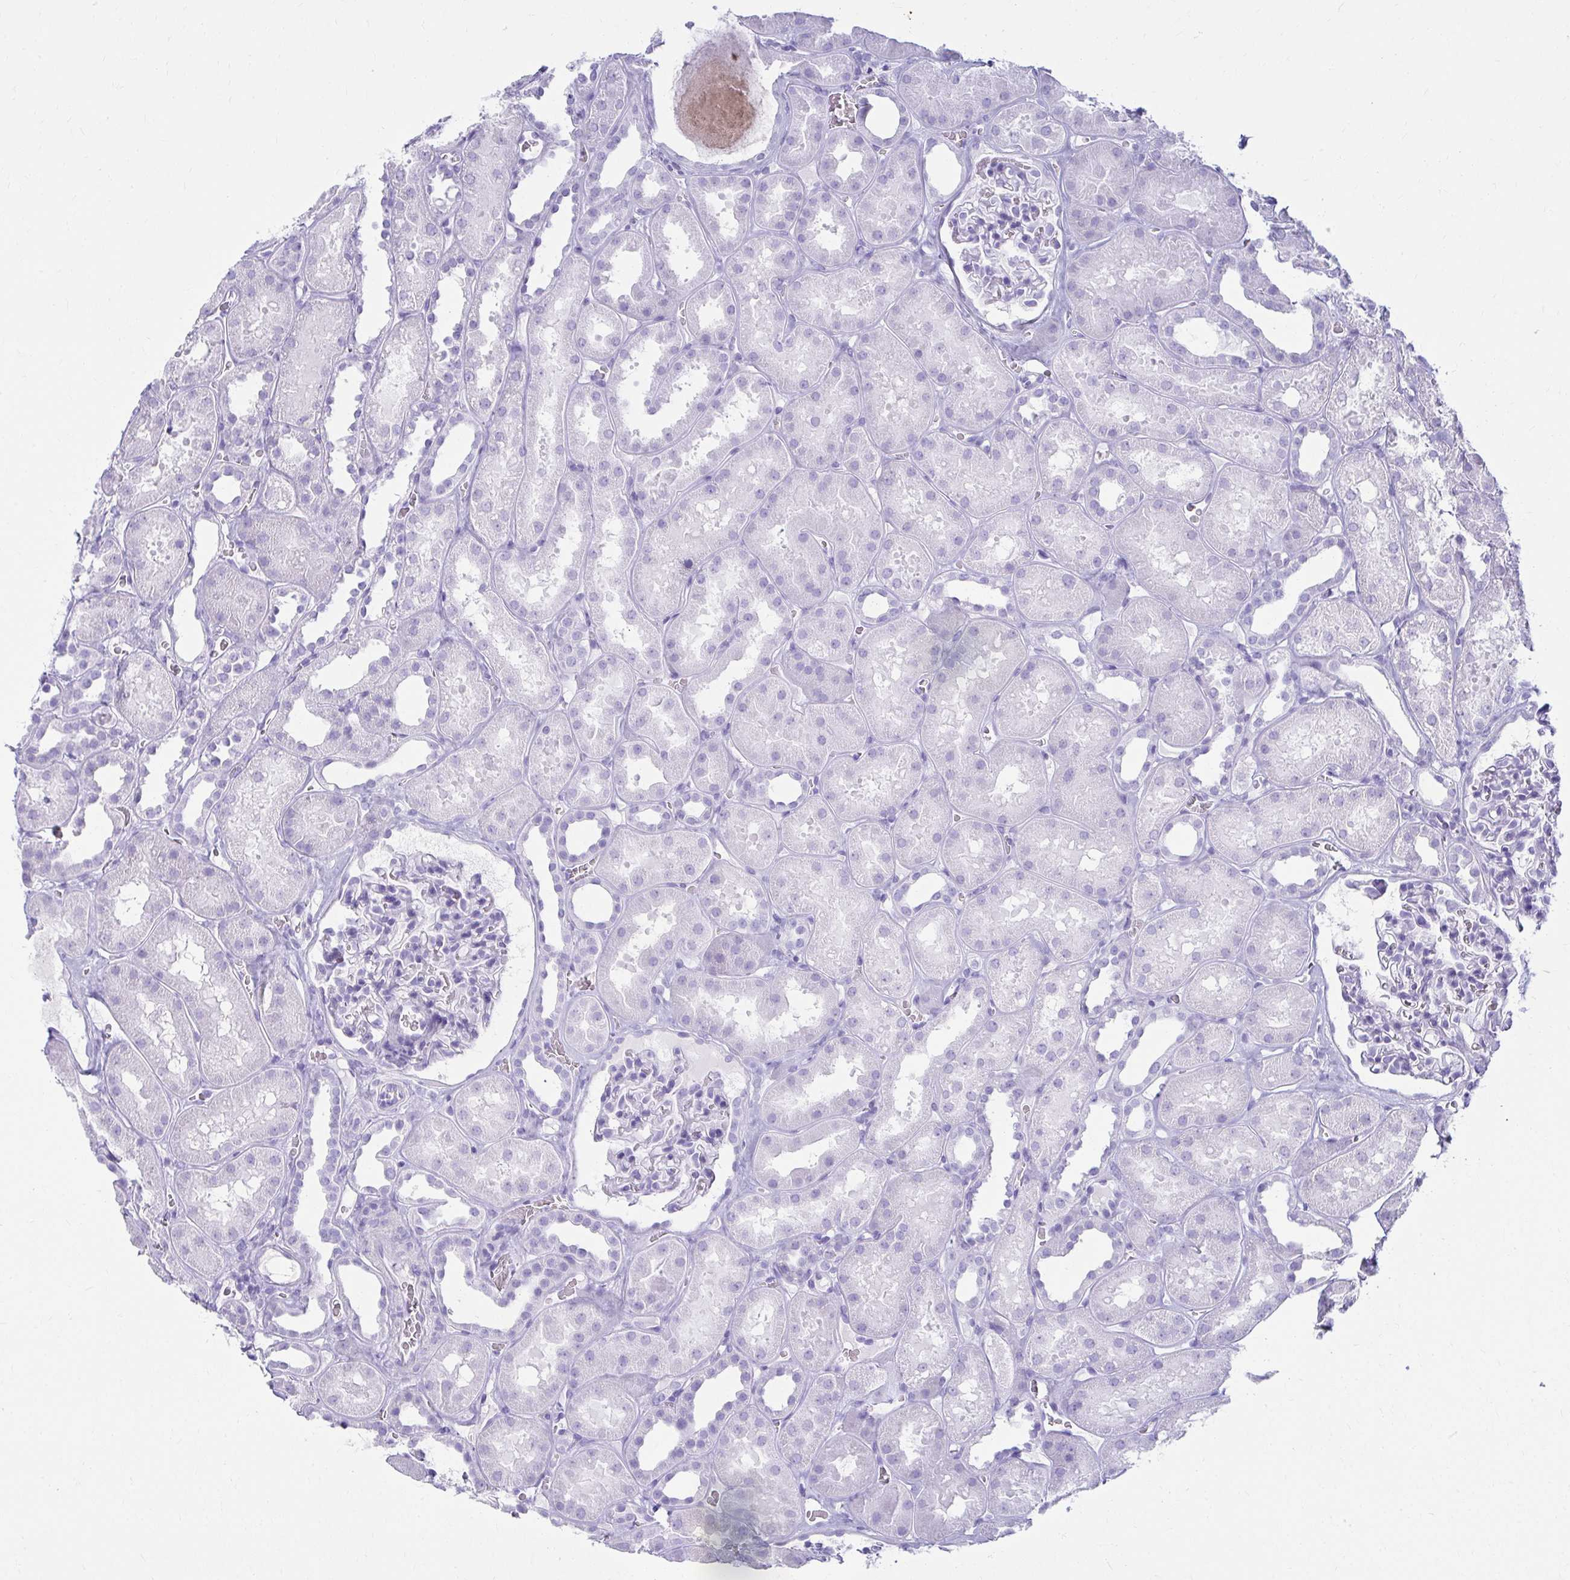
{"staining": {"intensity": "negative", "quantity": "none", "location": "none"}, "tissue": "kidney", "cell_type": "Cells in glomeruli", "image_type": "normal", "snomed": [{"axis": "morphology", "description": "Normal tissue, NOS"}, {"axis": "topography", "description": "Kidney"}], "caption": "IHC image of normal kidney: human kidney stained with DAB (3,3'-diaminobenzidine) shows no significant protein expression in cells in glomeruli.", "gene": "ATP4B", "patient": {"sex": "female", "age": 41}}